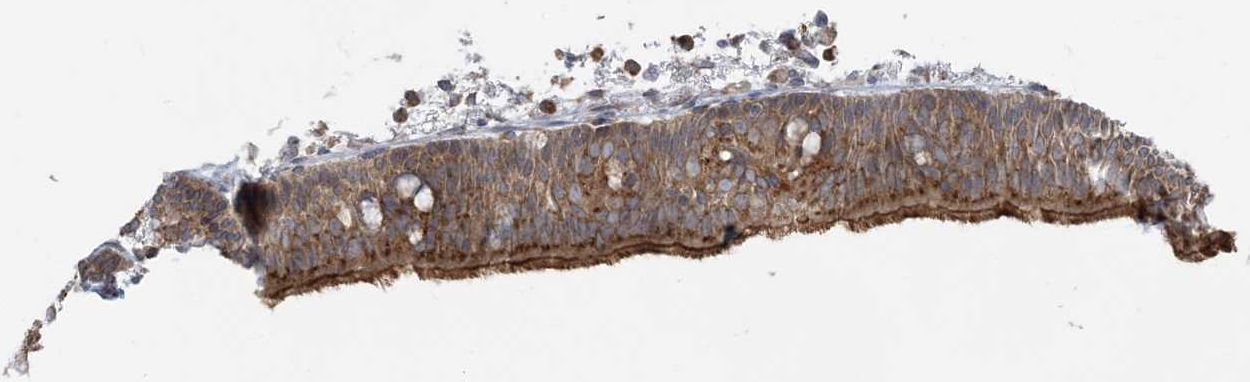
{"staining": {"intensity": "moderate", "quantity": ">75%", "location": "cytoplasmic/membranous"}, "tissue": "nasopharynx", "cell_type": "Respiratory epithelial cells", "image_type": "normal", "snomed": [{"axis": "morphology", "description": "Normal tissue, NOS"}, {"axis": "morphology", "description": "Inflammation, NOS"}, {"axis": "morphology", "description": "Malignant melanoma, Metastatic site"}, {"axis": "topography", "description": "Nasopharynx"}], "caption": "Immunohistochemistry (IHC) (DAB) staining of normal nasopharynx exhibits moderate cytoplasmic/membranous protein positivity in about >75% of respiratory epithelial cells. The staining is performed using DAB brown chromogen to label protein expression. The nuclei are counter-stained blue using hematoxylin.", "gene": "ZNF263", "patient": {"sex": "male", "age": 70}}